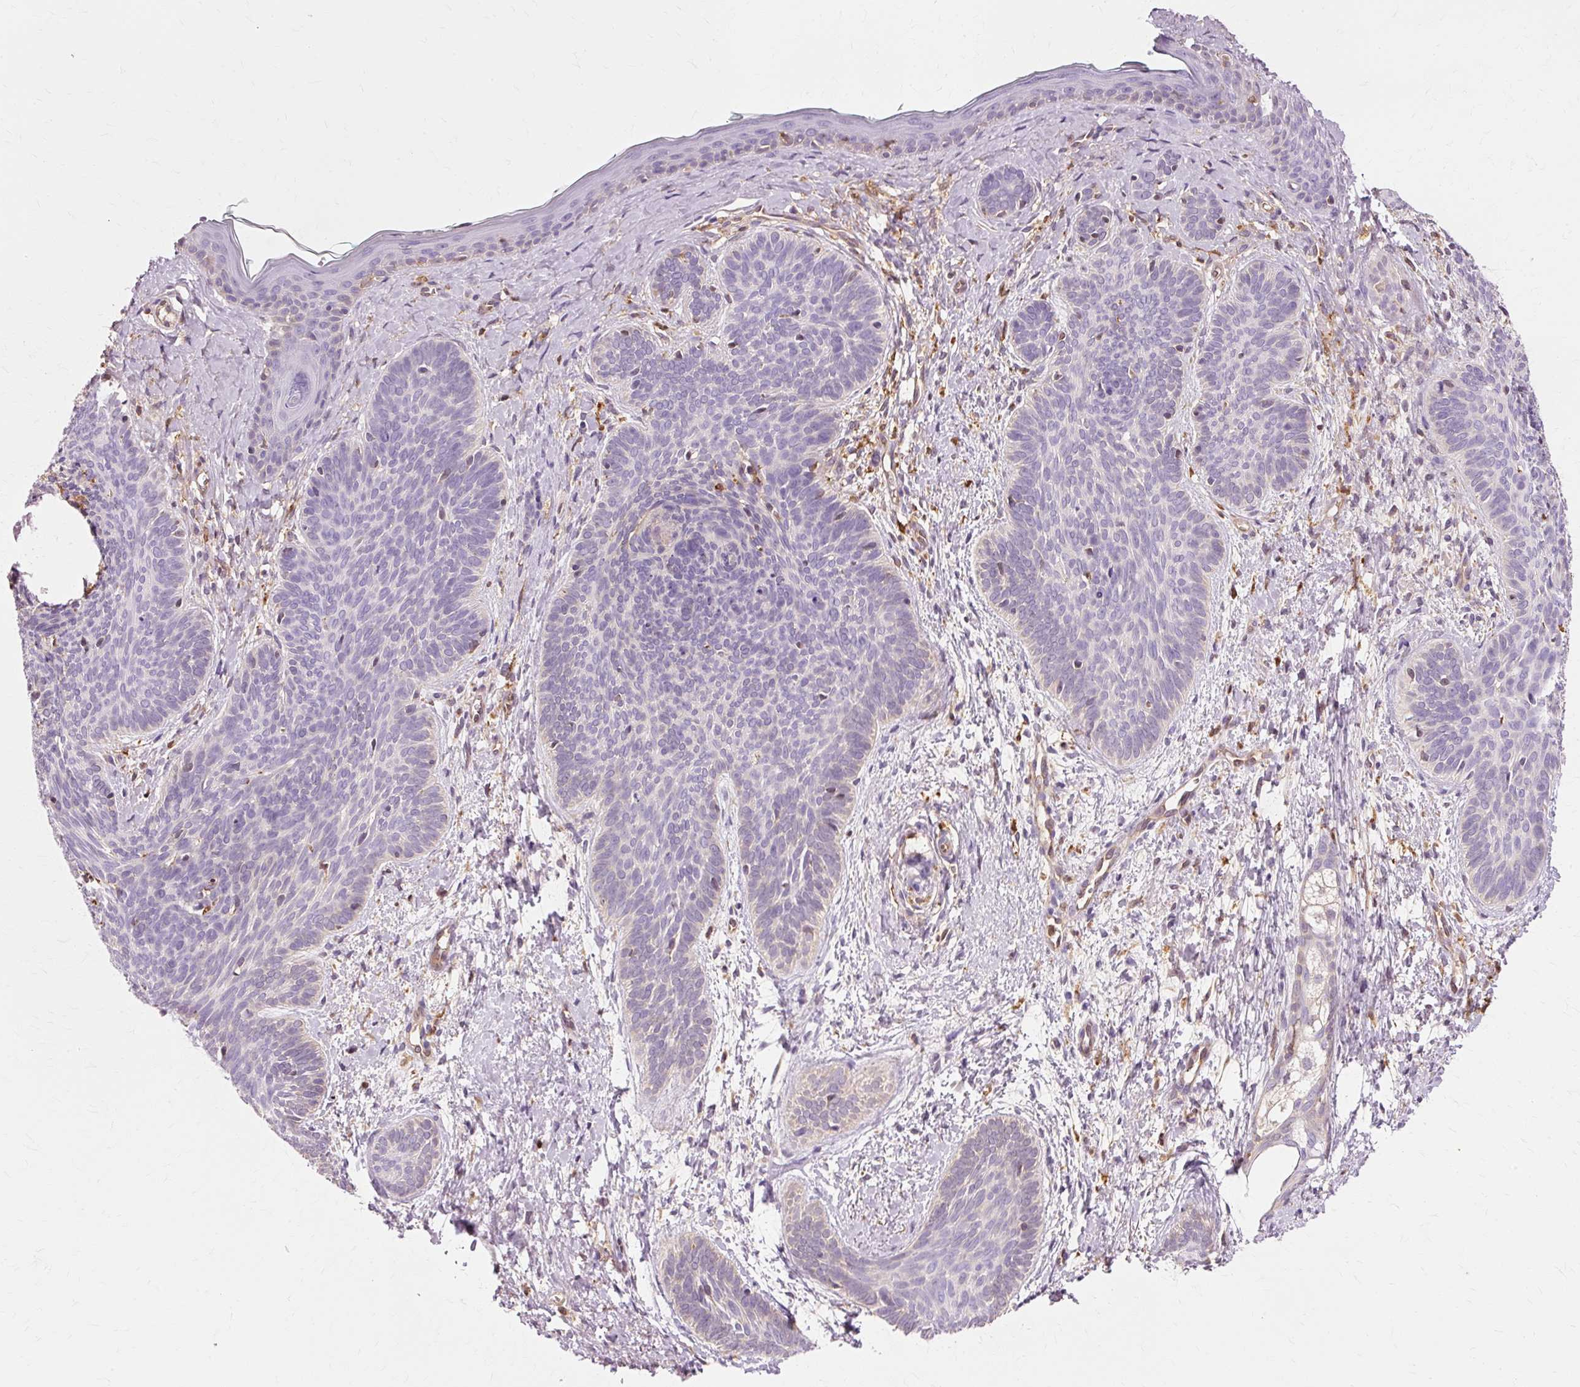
{"staining": {"intensity": "negative", "quantity": "none", "location": "none"}, "tissue": "skin cancer", "cell_type": "Tumor cells", "image_type": "cancer", "snomed": [{"axis": "morphology", "description": "Basal cell carcinoma"}, {"axis": "topography", "description": "Skin"}], "caption": "Immunohistochemical staining of skin cancer reveals no significant expression in tumor cells. (Stains: DAB (3,3'-diaminobenzidine) IHC with hematoxylin counter stain, Microscopy: brightfield microscopy at high magnification).", "gene": "GPX1", "patient": {"sex": "female", "age": 81}}